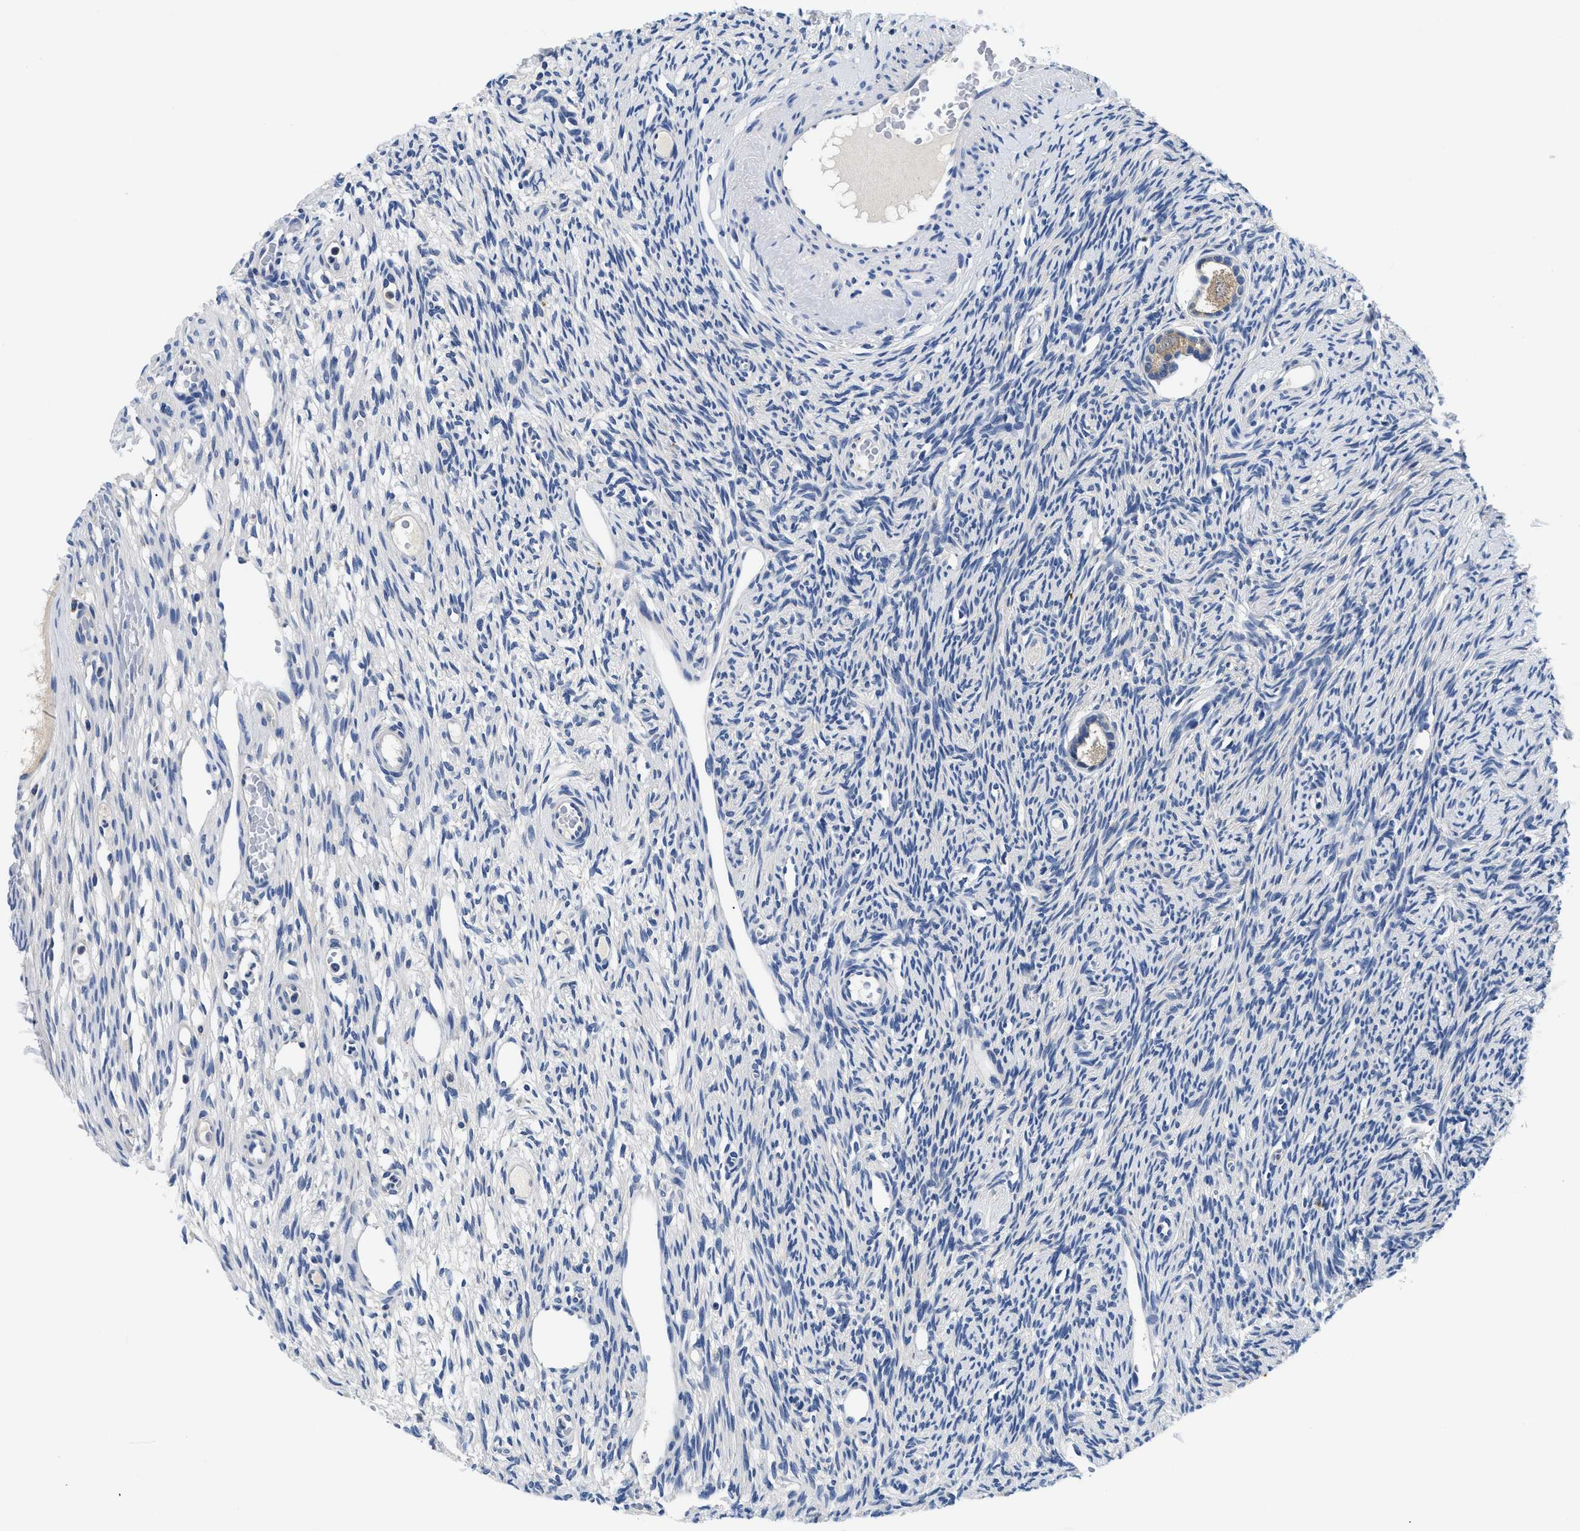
{"staining": {"intensity": "weak", "quantity": "25%-75%", "location": "cytoplasmic/membranous"}, "tissue": "ovary", "cell_type": "Follicle cells", "image_type": "normal", "snomed": [{"axis": "morphology", "description": "Normal tissue, NOS"}, {"axis": "topography", "description": "Ovary"}], "caption": "Follicle cells show weak cytoplasmic/membranous positivity in about 25%-75% of cells in normal ovary. Ihc stains the protein of interest in brown and the nuclei are stained blue.", "gene": "MEA1", "patient": {"sex": "female", "age": 33}}